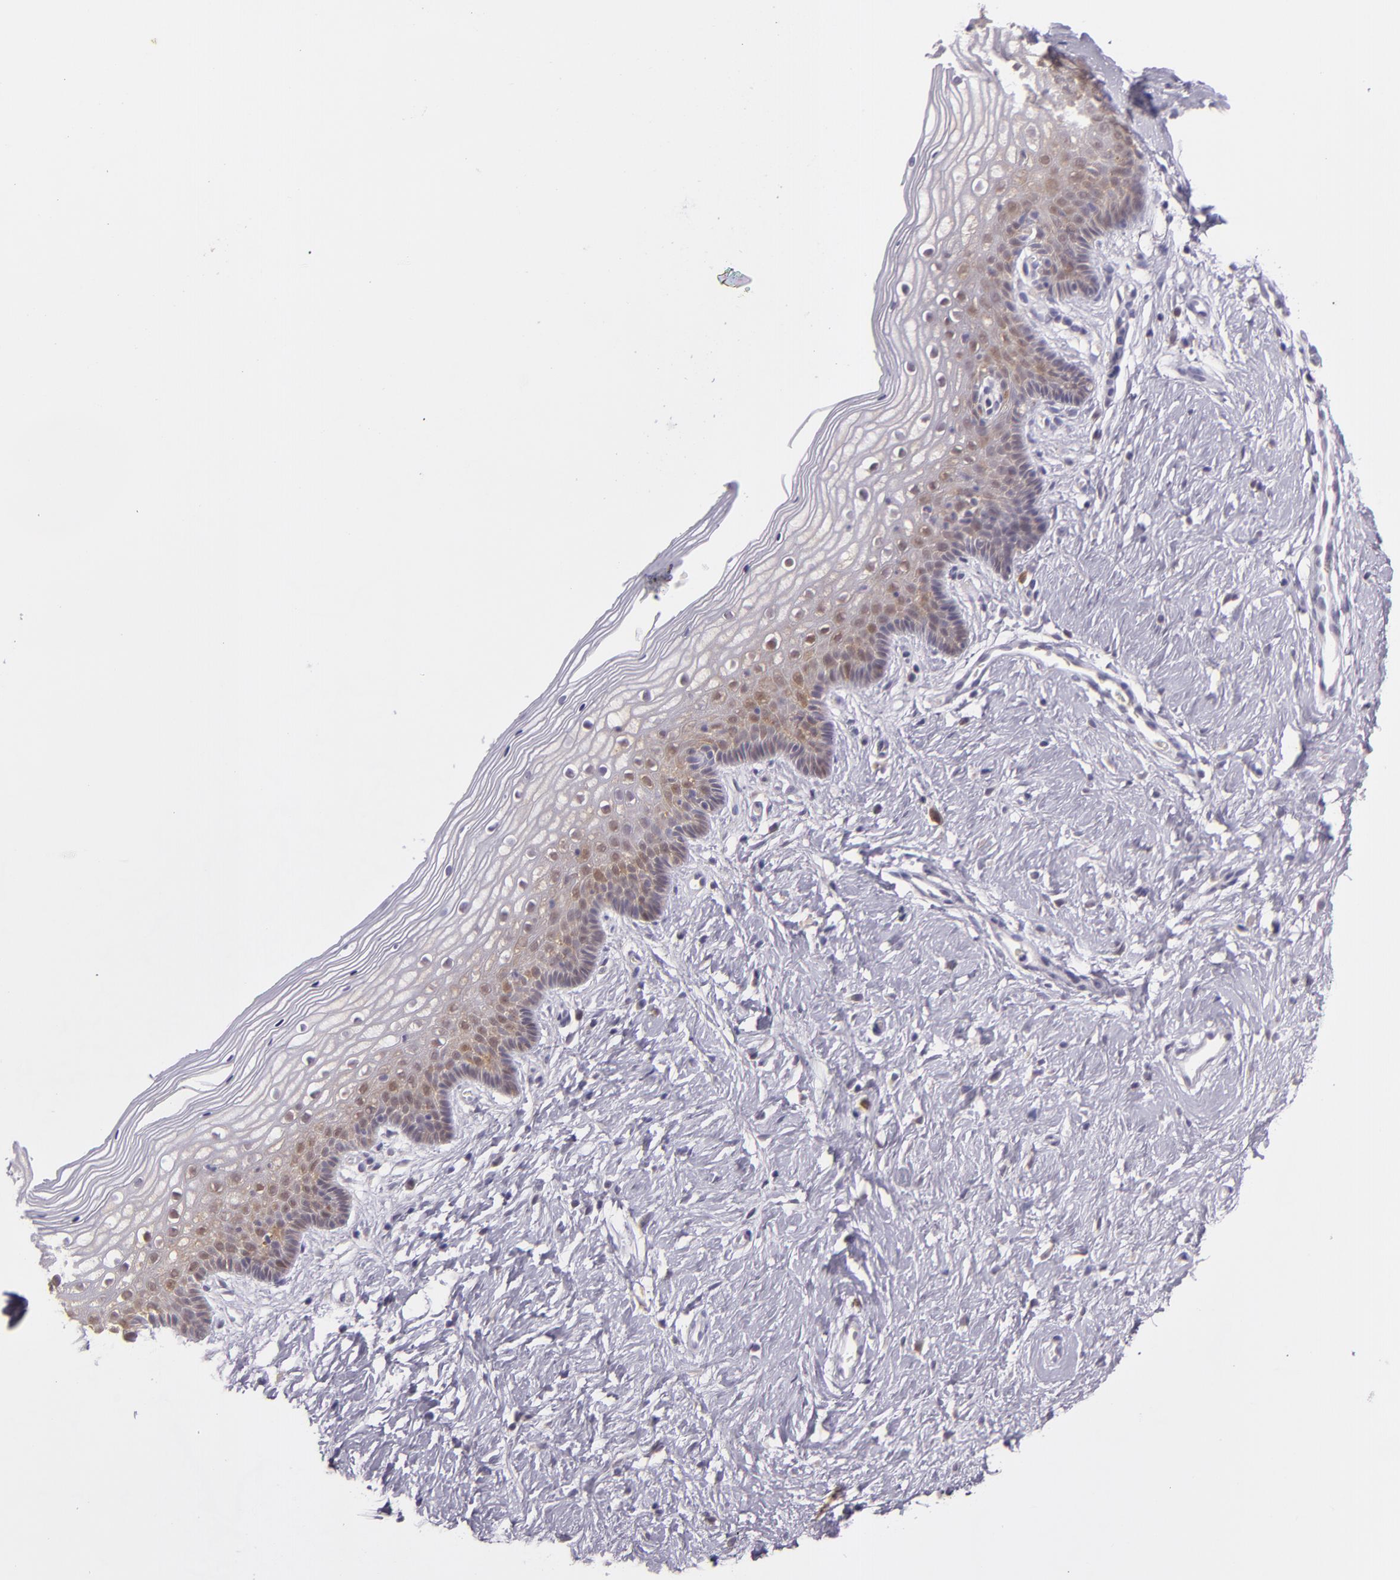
{"staining": {"intensity": "moderate", "quantity": "25%-75%", "location": "cytoplasmic/membranous,nuclear"}, "tissue": "vagina", "cell_type": "Squamous epithelial cells", "image_type": "normal", "snomed": [{"axis": "morphology", "description": "Normal tissue, NOS"}, {"axis": "topography", "description": "Vagina"}], "caption": "Immunohistochemical staining of unremarkable vagina demonstrates moderate cytoplasmic/membranous,nuclear protein expression in about 25%-75% of squamous epithelial cells.", "gene": "HSPH1", "patient": {"sex": "female", "age": 46}}